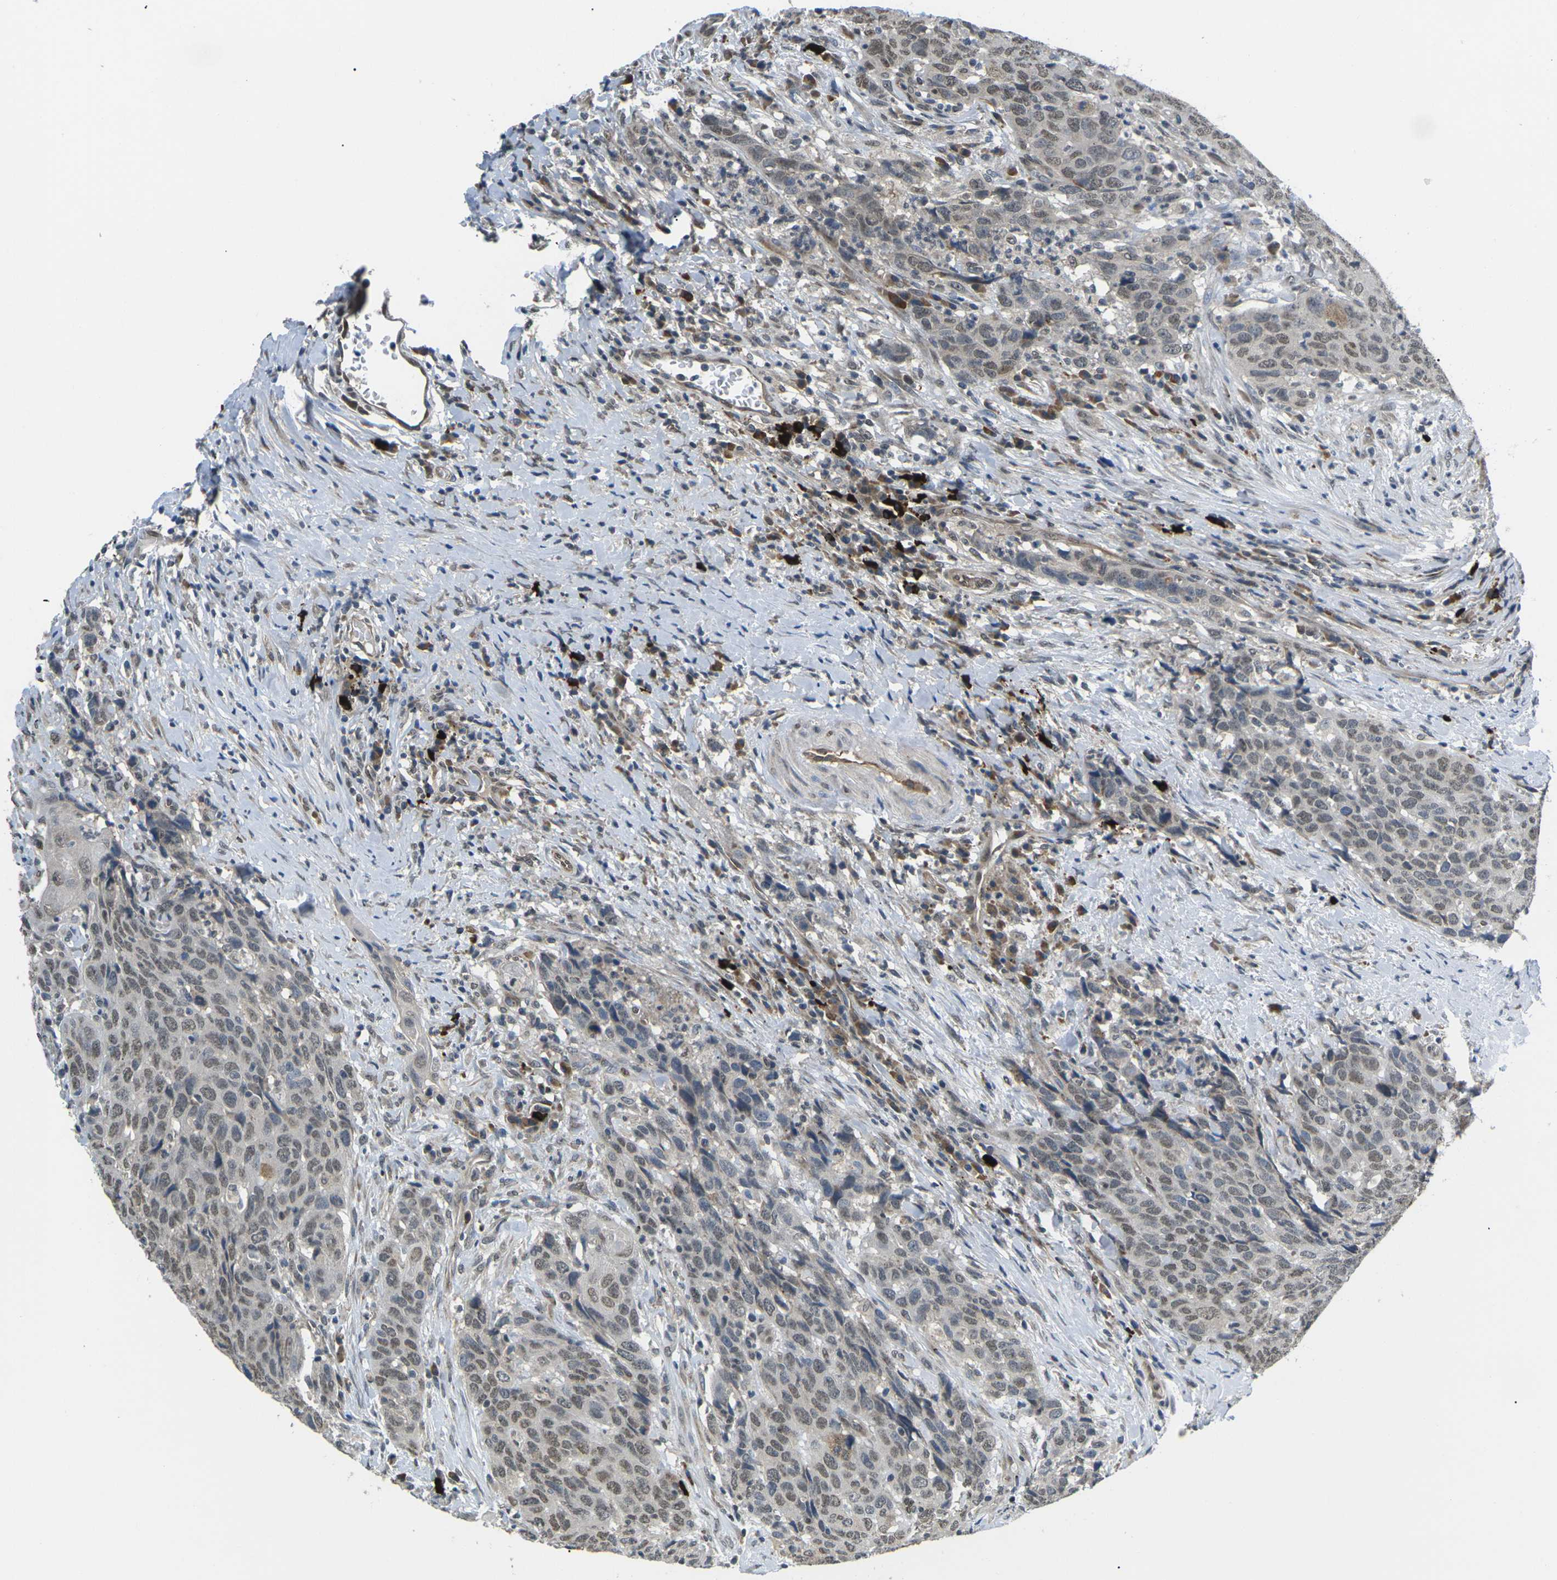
{"staining": {"intensity": "weak", "quantity": "25%-75%", "location": "cytoplasmic/membranous,nuclear"}, "tissue": "head and neck cancer", "cell_type": "Tumor cells", "image_type": "cancer", "snomed": [{"axis": "morphology", "description": "Squamous cell carcinoma, NOS"}, {"axis": "topography", "description": "Head-Neck"}], "caption": "Head and neck squamous cell carcinoma stained with DAB (3,3'-diaminobenzidine) IHC demonstrates low levels of weak cytoplasmic/membranous and nuclear positivity in about 25%-75% of tumor cells.", "gene": "ERBB4", "patient": {"sex": "male", "age": 66}}